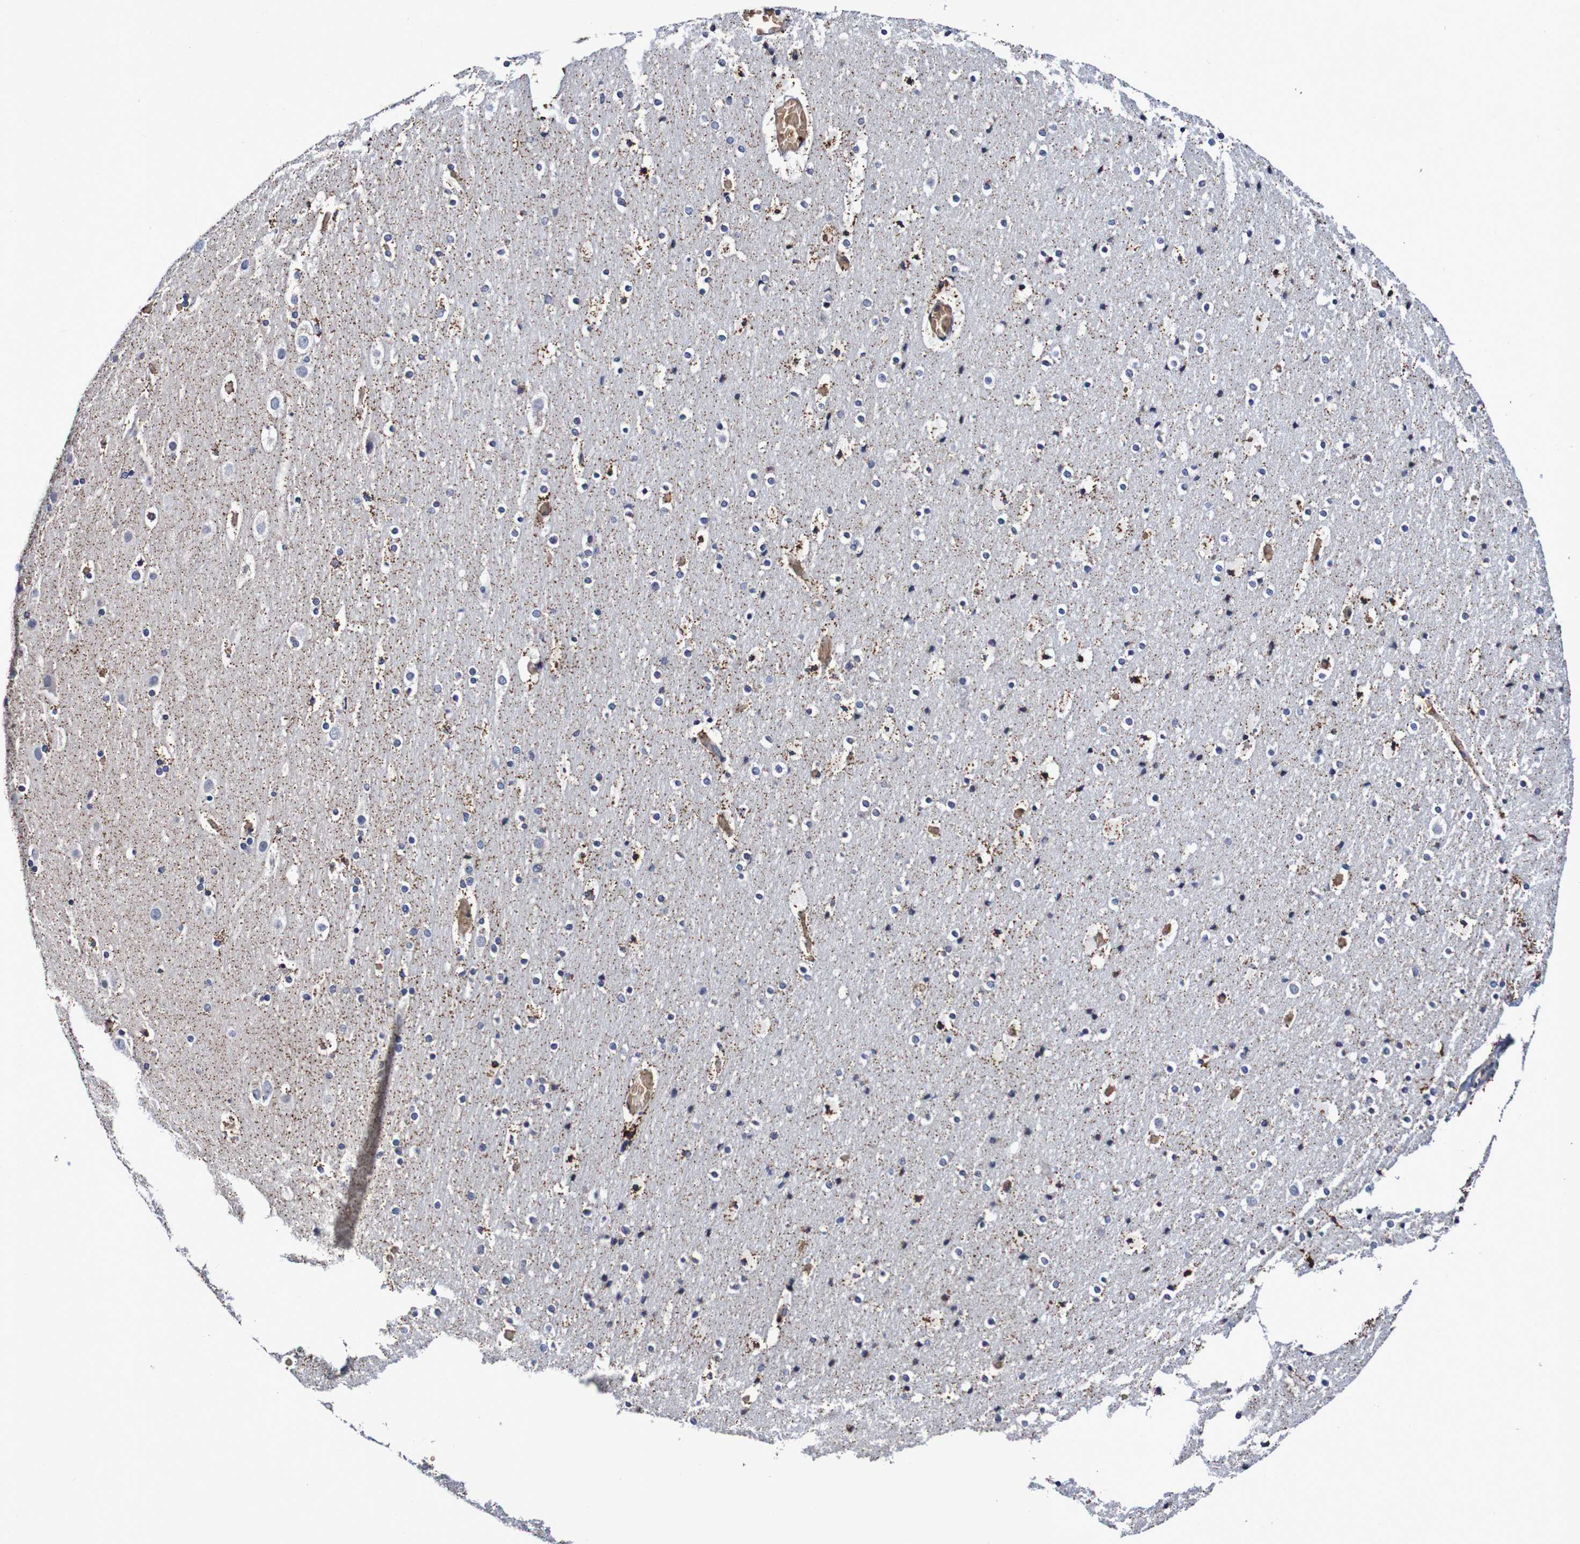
{"staining": {"intensity": "moderate", "quantity": ">75%", "location": "cytoplasmic/membranous"}, "tissue": "cerebral cortex", "cell_type": "Endothelial cells", "image_type": "normal", "snomed": [{"axis": "morphology", "description": "Normal tissue, NOS"}, {"axis": "topography", "description": "Cerebral cortex"}], "caption": "Immunohistochemistry (IHC) histopathology image of benign human cerebral cortex stained for a protein (brown), which shows medium levels of moderate cytoplasmic/membranous staining in about >75% of endothelial cells.", "gene": "WNT4", "patient": {"sex": "male", "age": 57}}